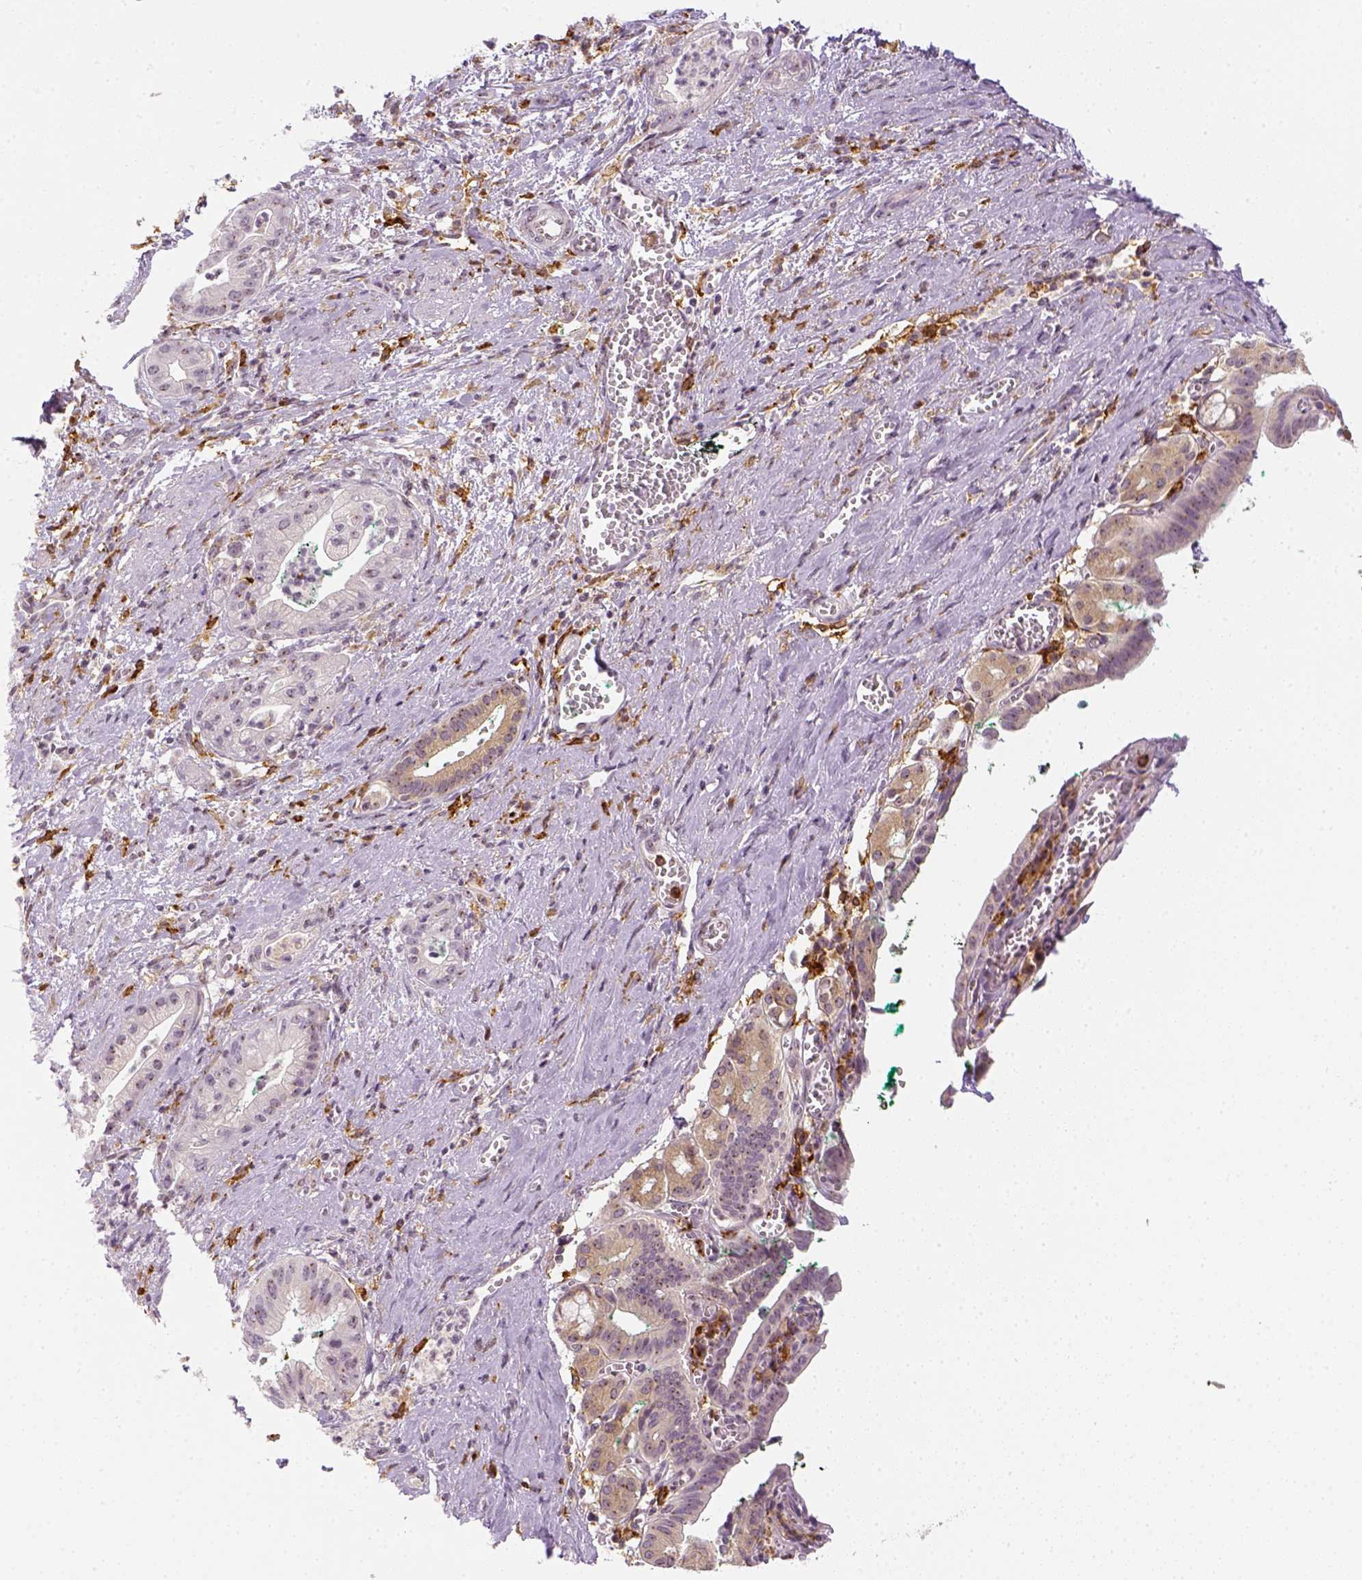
{"staining": {"intensity": "negative", "quantity": "none", "location": "none"}, "tissue": "pancreatic cancer", "cell_type": "Tumor cells", "image_type": "cancer", "snomed": [{"axis": "morphology", "description": "Normal tissue, NOS"}, {"axis": "morphology", "description": "Adenocarcinoma, NOS"}, {"axis": "topography", "description": "Lymph node"}, {"axis": "topography", "description": "Pancreas"}], "caption": "This histopathology image is of adenocarcinoma (pancreatic) stained with immunohistochemistry (IHC) to label a protein in brown with the nuclei are counter-stained blue. There is no staining in tumor cells.", "gene": "CD14", "patient": {"sex": "female", "age": 58}}